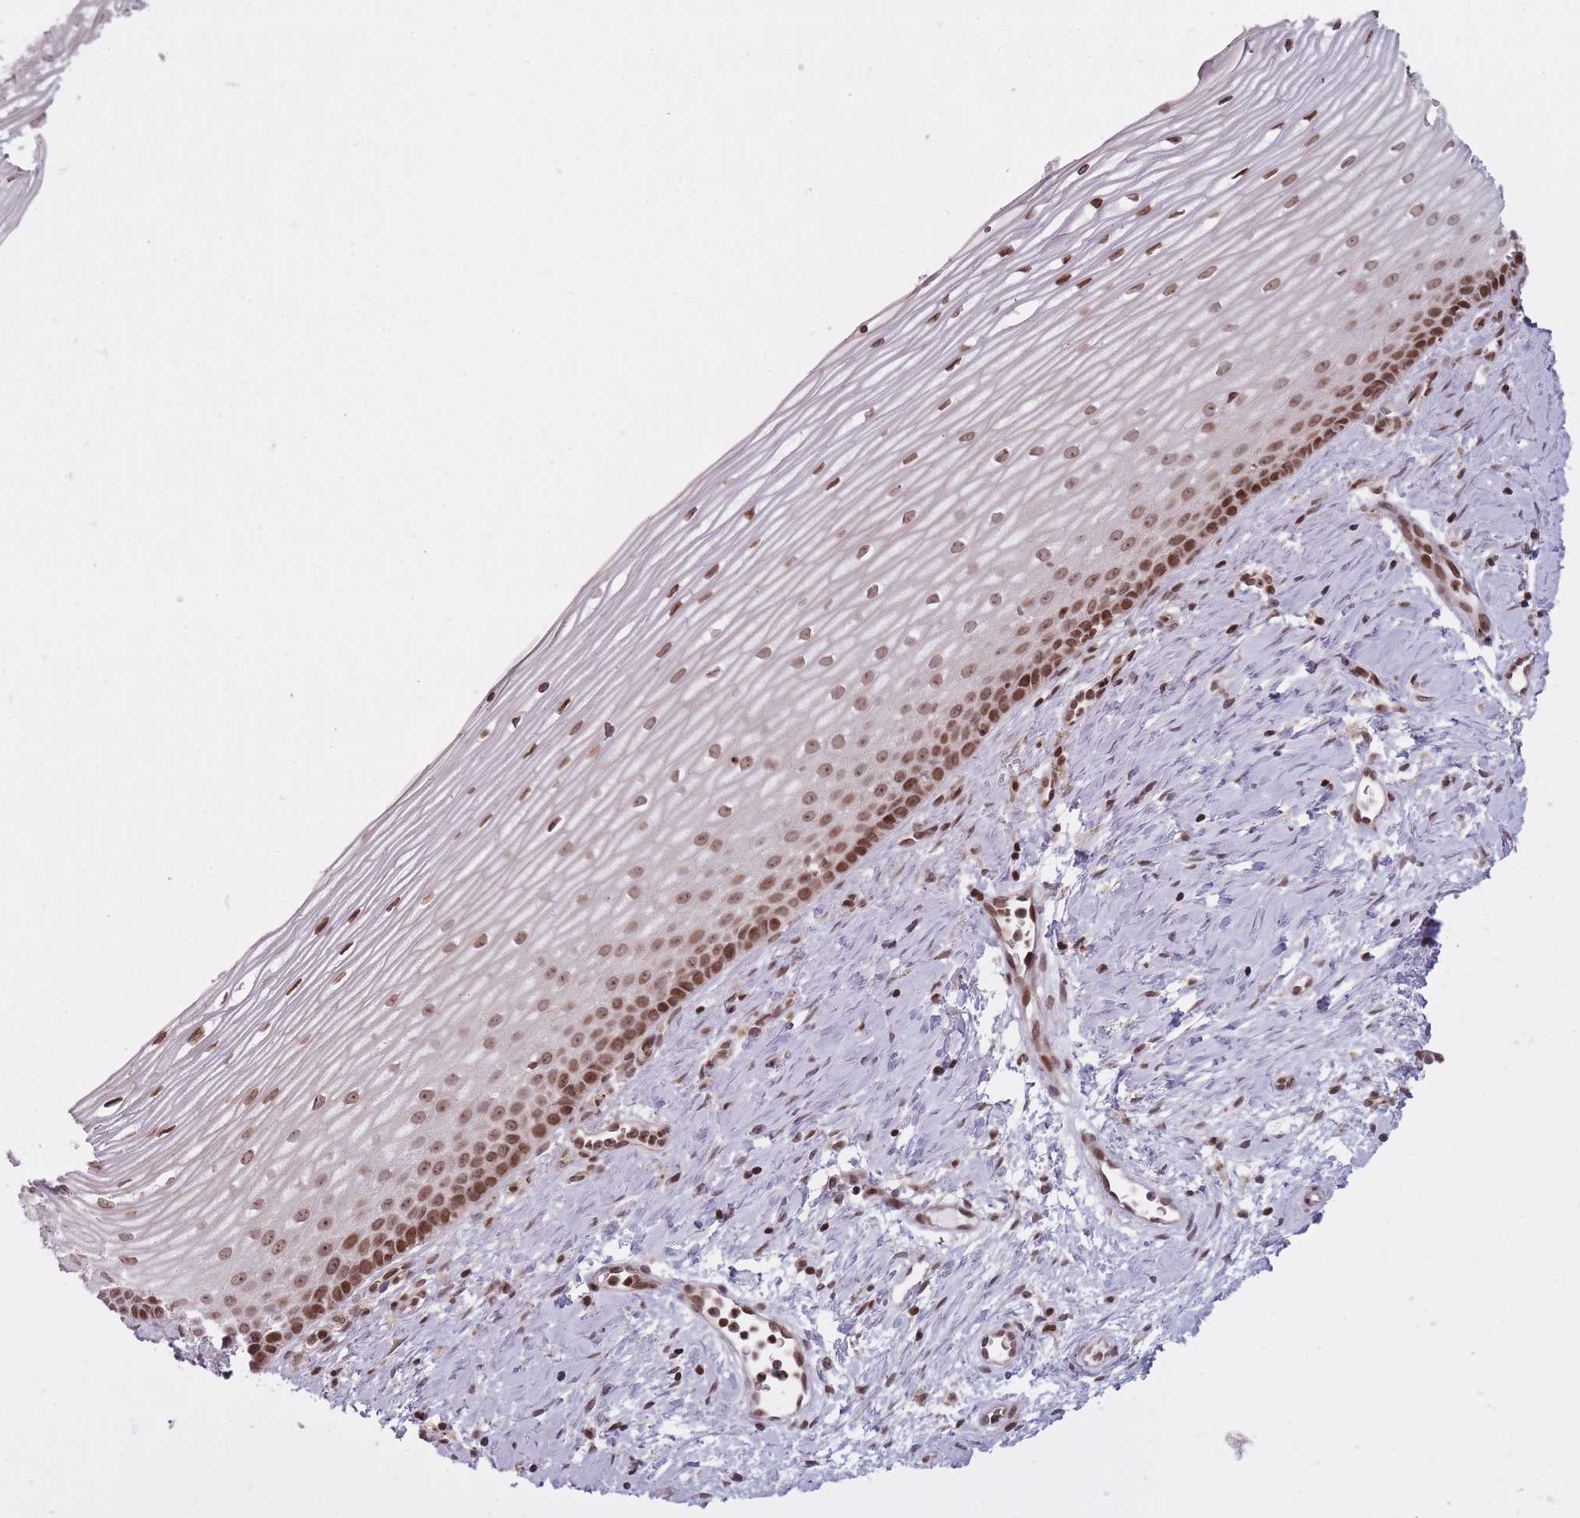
{"staining": {"intensity": "moderate", "quantity": ">75%", "location": "nuclear"}, "tissue": "cervix", "cell_type": "Glandular cells", "image_type": "normal", "snomed": [{"axis": "morphology", "description": "Normal tissue, NOS"}, {"axis": "topography", "description": "Cervix"}], "caption": "Unremarkable cervix reveals moderate nuclear staining in about >75% of glandular cells, visualized by immunohistochemistry. (IHC, brightfield microscopy, high magnification).", "gene": "TMC6", "patient": {"sex": "female", "age": 47}}